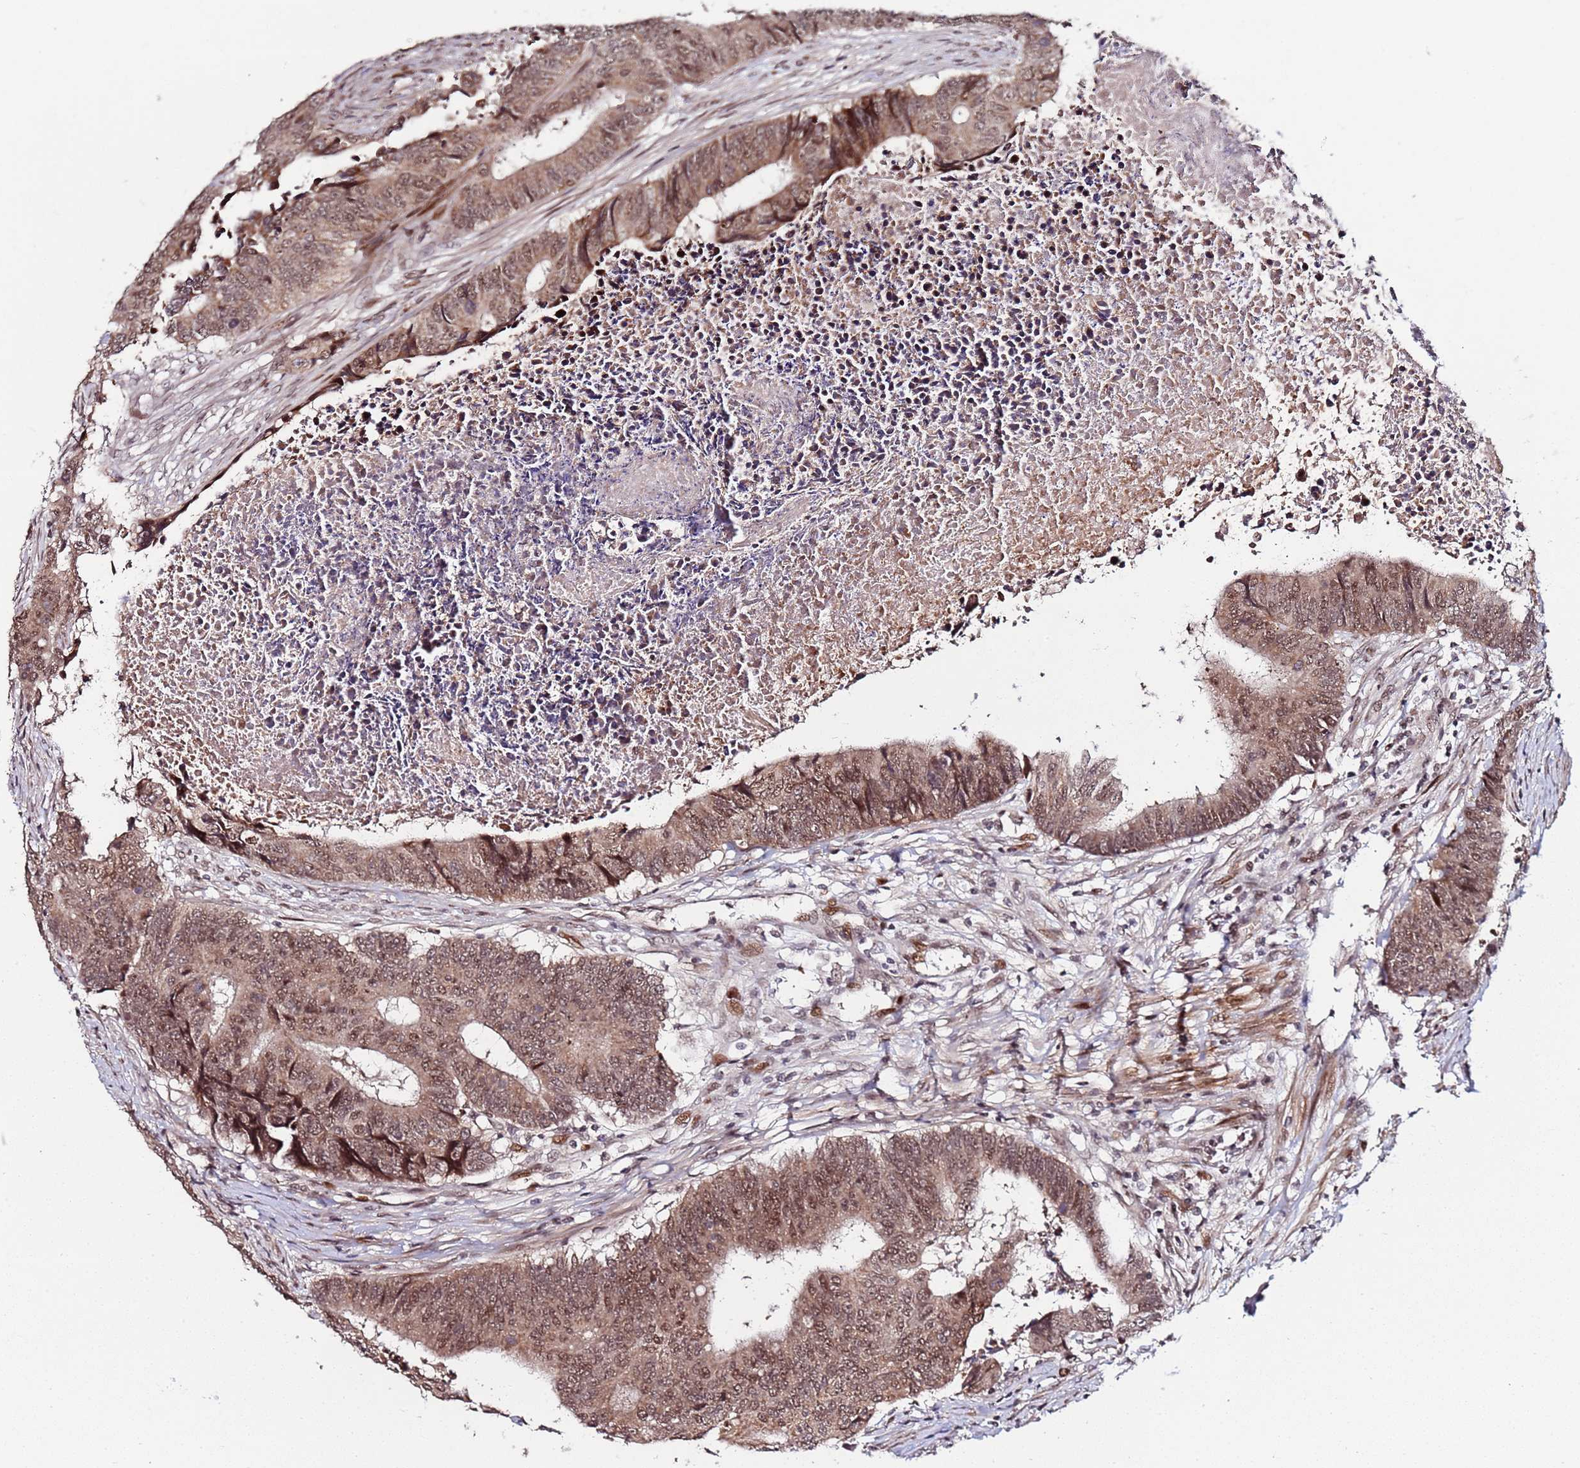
{"staining": {"intensity": "moderate", "quantity": ">75%", "location": "cytoplasmic/membranous,nuclear"}, "tissue": "colorectal cancer", "cell_type": "Tumor cells", "image_type": "cancer", "snomed": [{"axis": "morphology", "description": "Adenocarcinoma, NOS"}, {"axis": "topography", "description": "Rectum"}], "caption": "A medium amount of moderate cytoplasmic/membranous and nuclear staining is present in approximately >75% of tumor cells in colorectal adenocarcinoma tissue.", "gene": "PPM1H", "patient": {"sex": "male", "age": 84}}